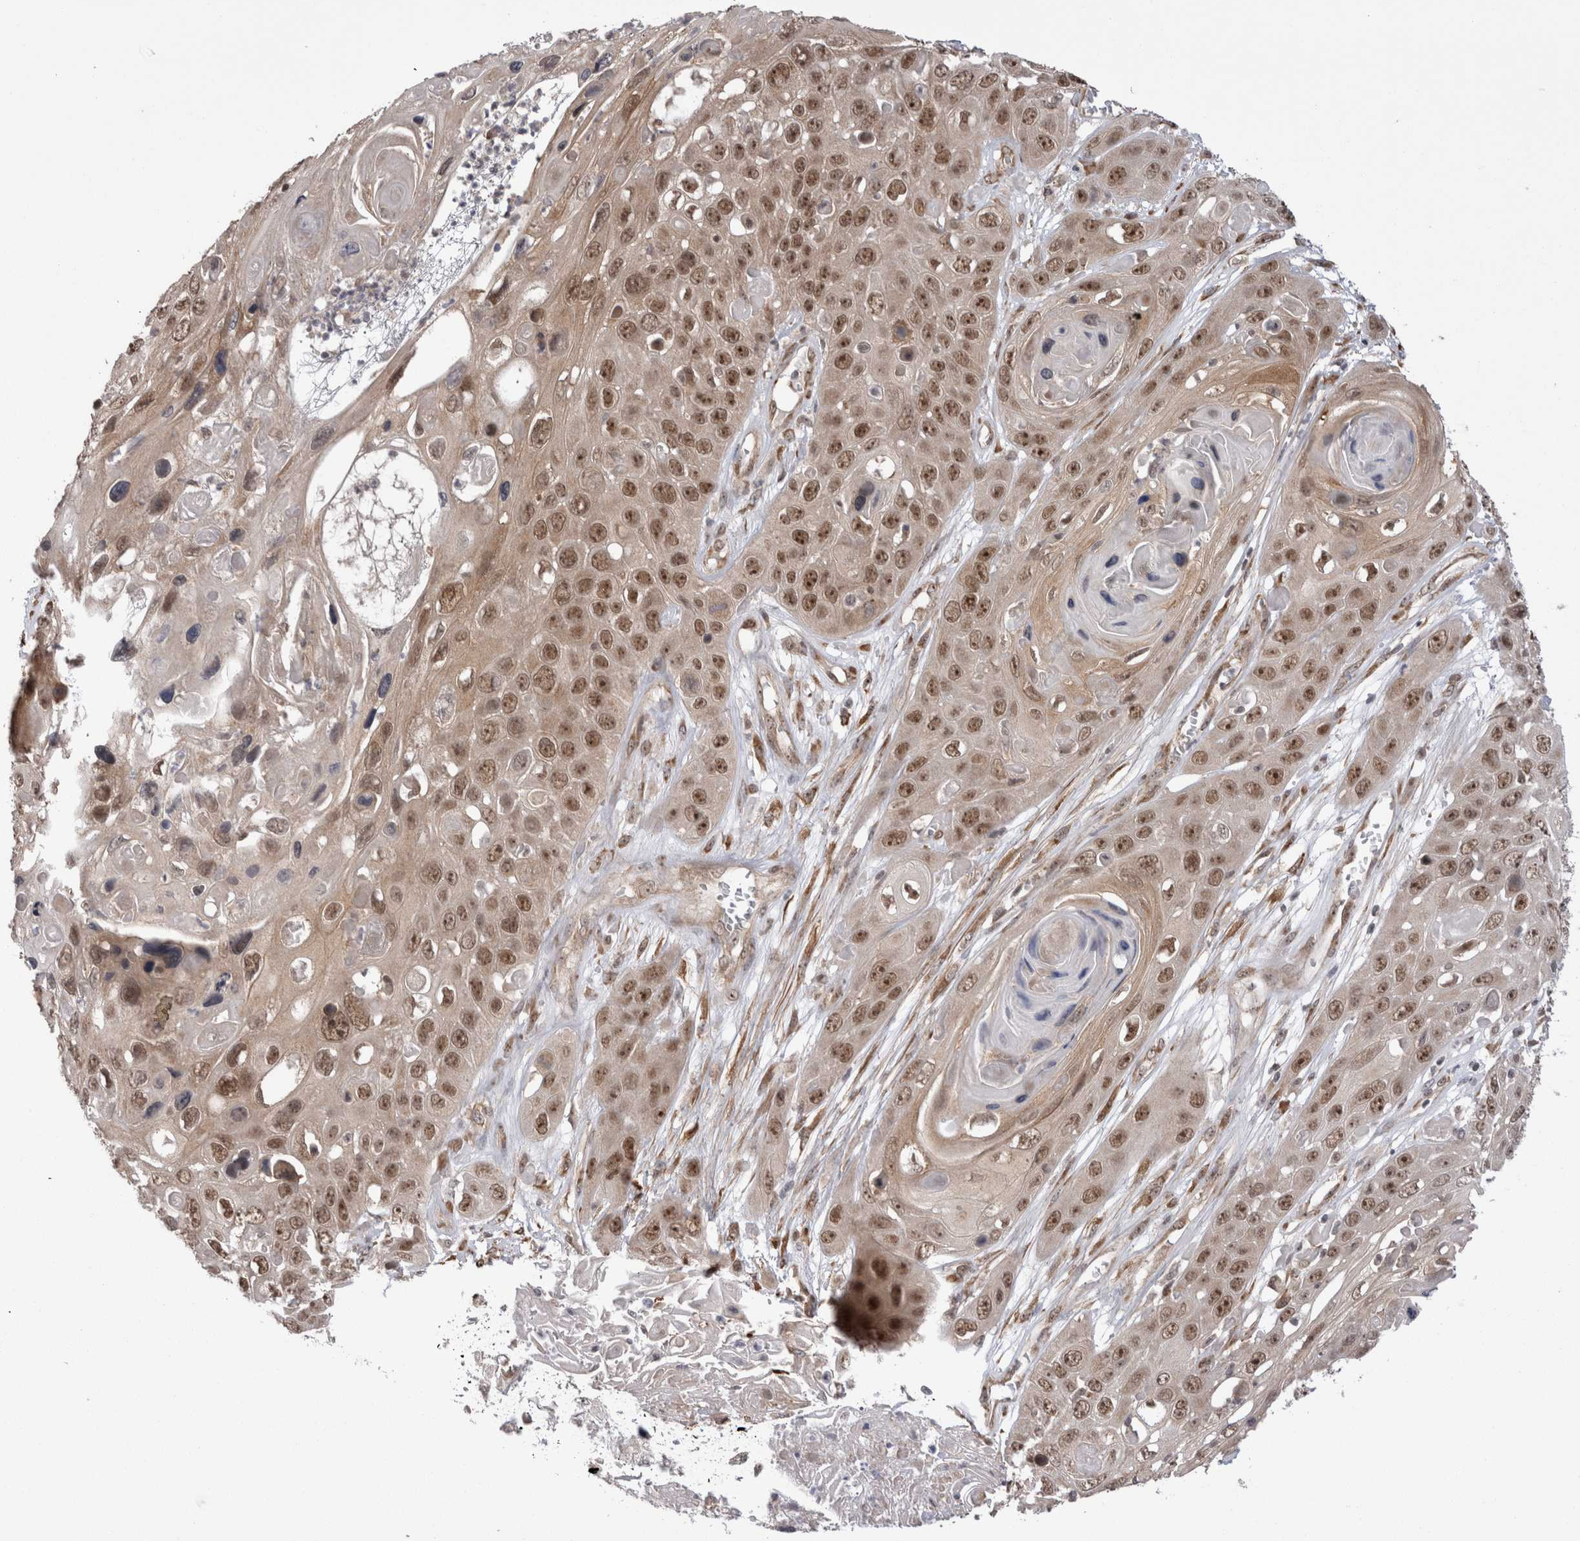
{"staining": {"intensity": "moderate", "quantity": ">75%", "location": "cytoplasmic/membranous,nuclear"}, "tissue": "skin cancer", "cell_type": "Tumor cells", "image_type": "cancer", "snomed": [{"axis": "morphology", "description": "Squamous cell carcinoma, NOS"}, {"axis": "topography", "description": "Skin"}], "caption": "This photomicrograph shows immunohistochemistry staining of human skin cancer, with medium moderate cytoplasmic/membranous and nuclear expression in approximately >75% of tumor cells.", "gene": "EXOSC4", "patient": {"sex": "male", "age": 55}}